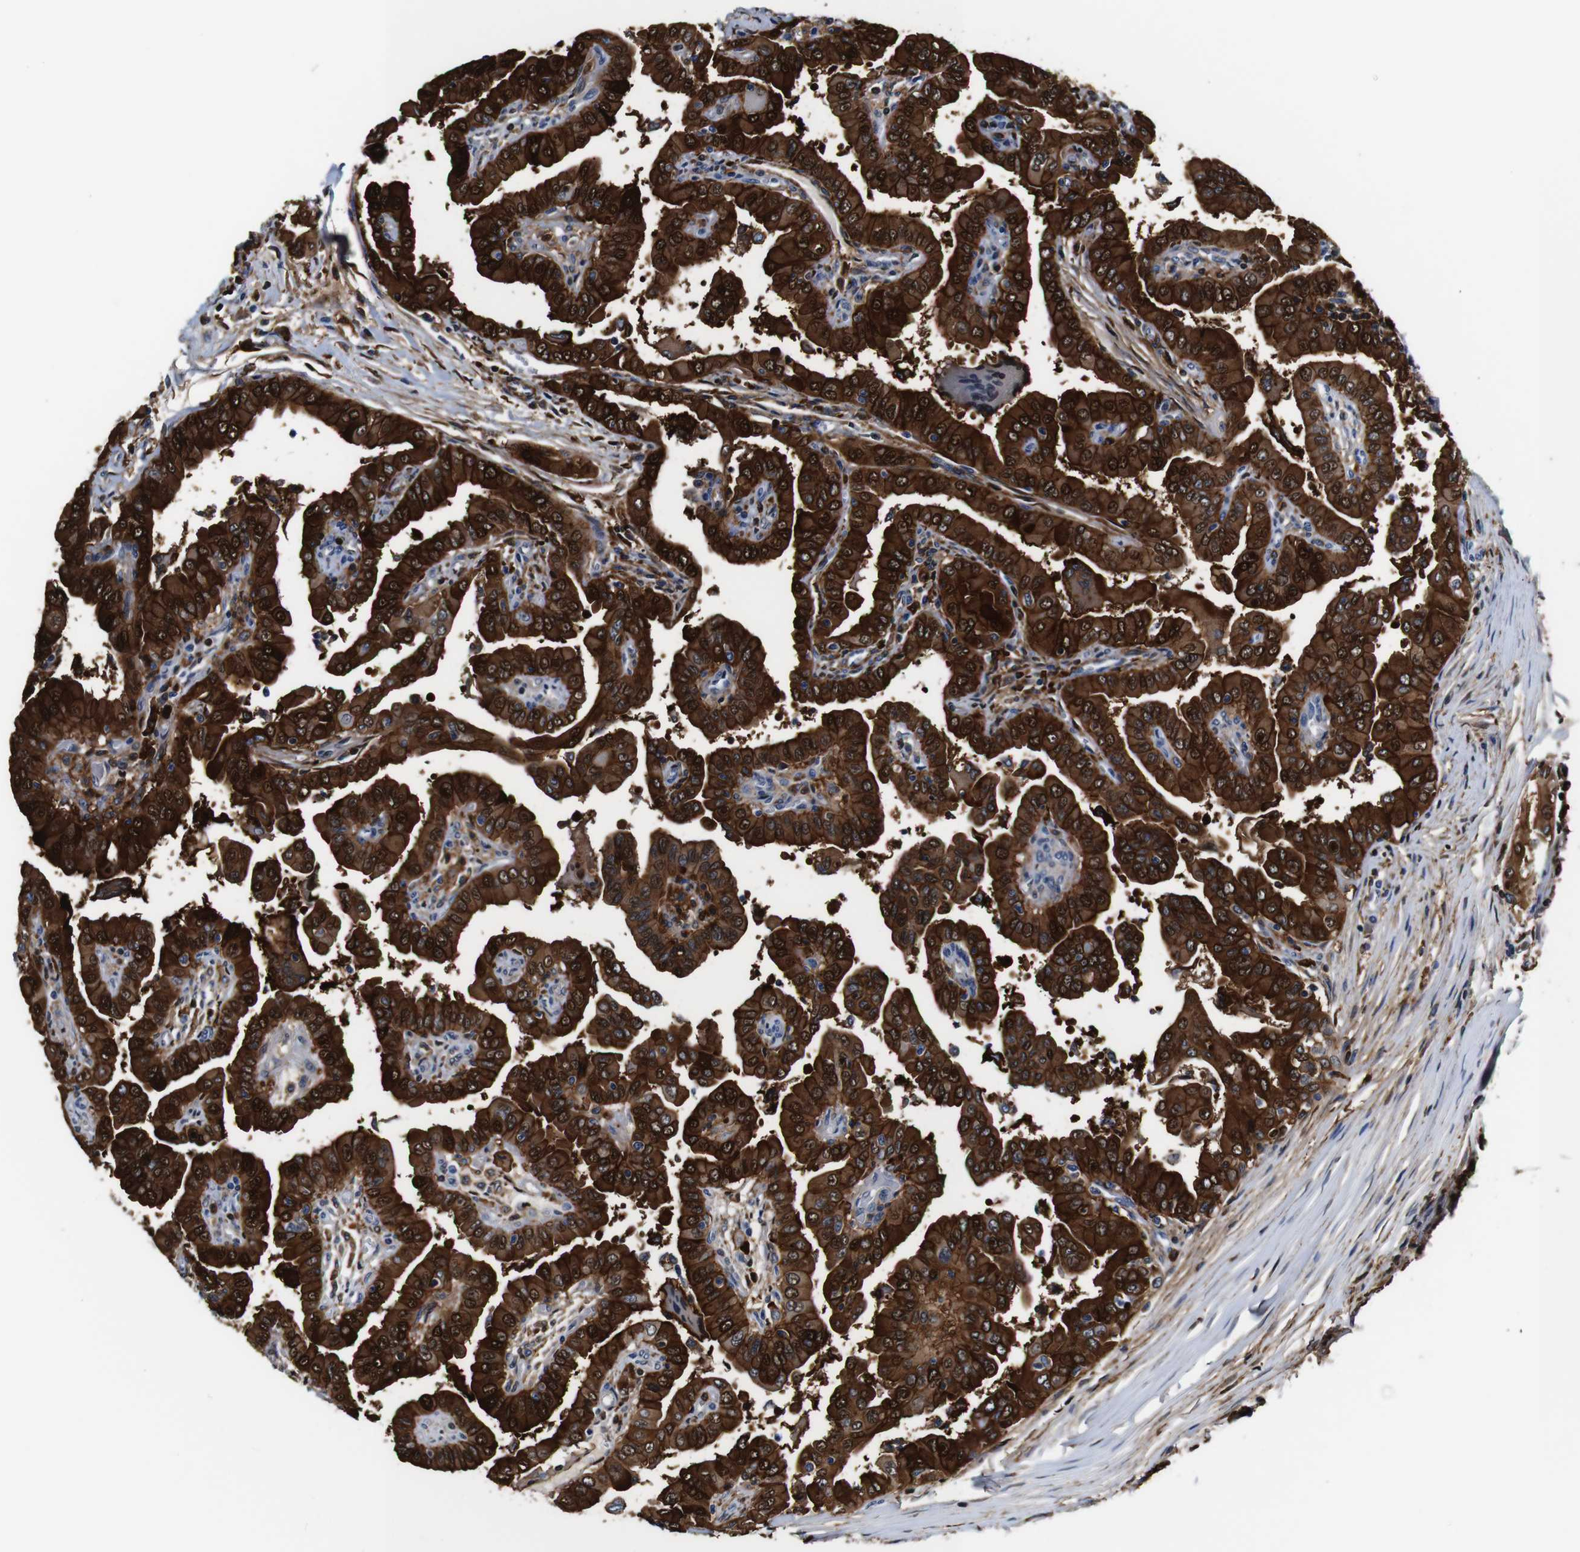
{"staining": {"intensity": "strong", "quantity": ">75%", "location": "cytoplasmic/membranous"}, "tissue": "thyroid cancer", "cell_type": "Tumor cells", "image_type": "cancer", "snomed": [{"axis": "morphology", "description": "Papillary adenocarcinoma, NOS"}, {"axis": "topography", "description": "Thyroid gland"}], "caption": "A micrograph of papillary adenocarcinoma (thyroid) stained for a protein reveals strong cytoplasmic/membranous brown staining in tumor cells. (Brightfield microscopy of DAB IHC at high magnification).", "gene": "ANXA1", "patient": {"sex": "male", "age": 33}}